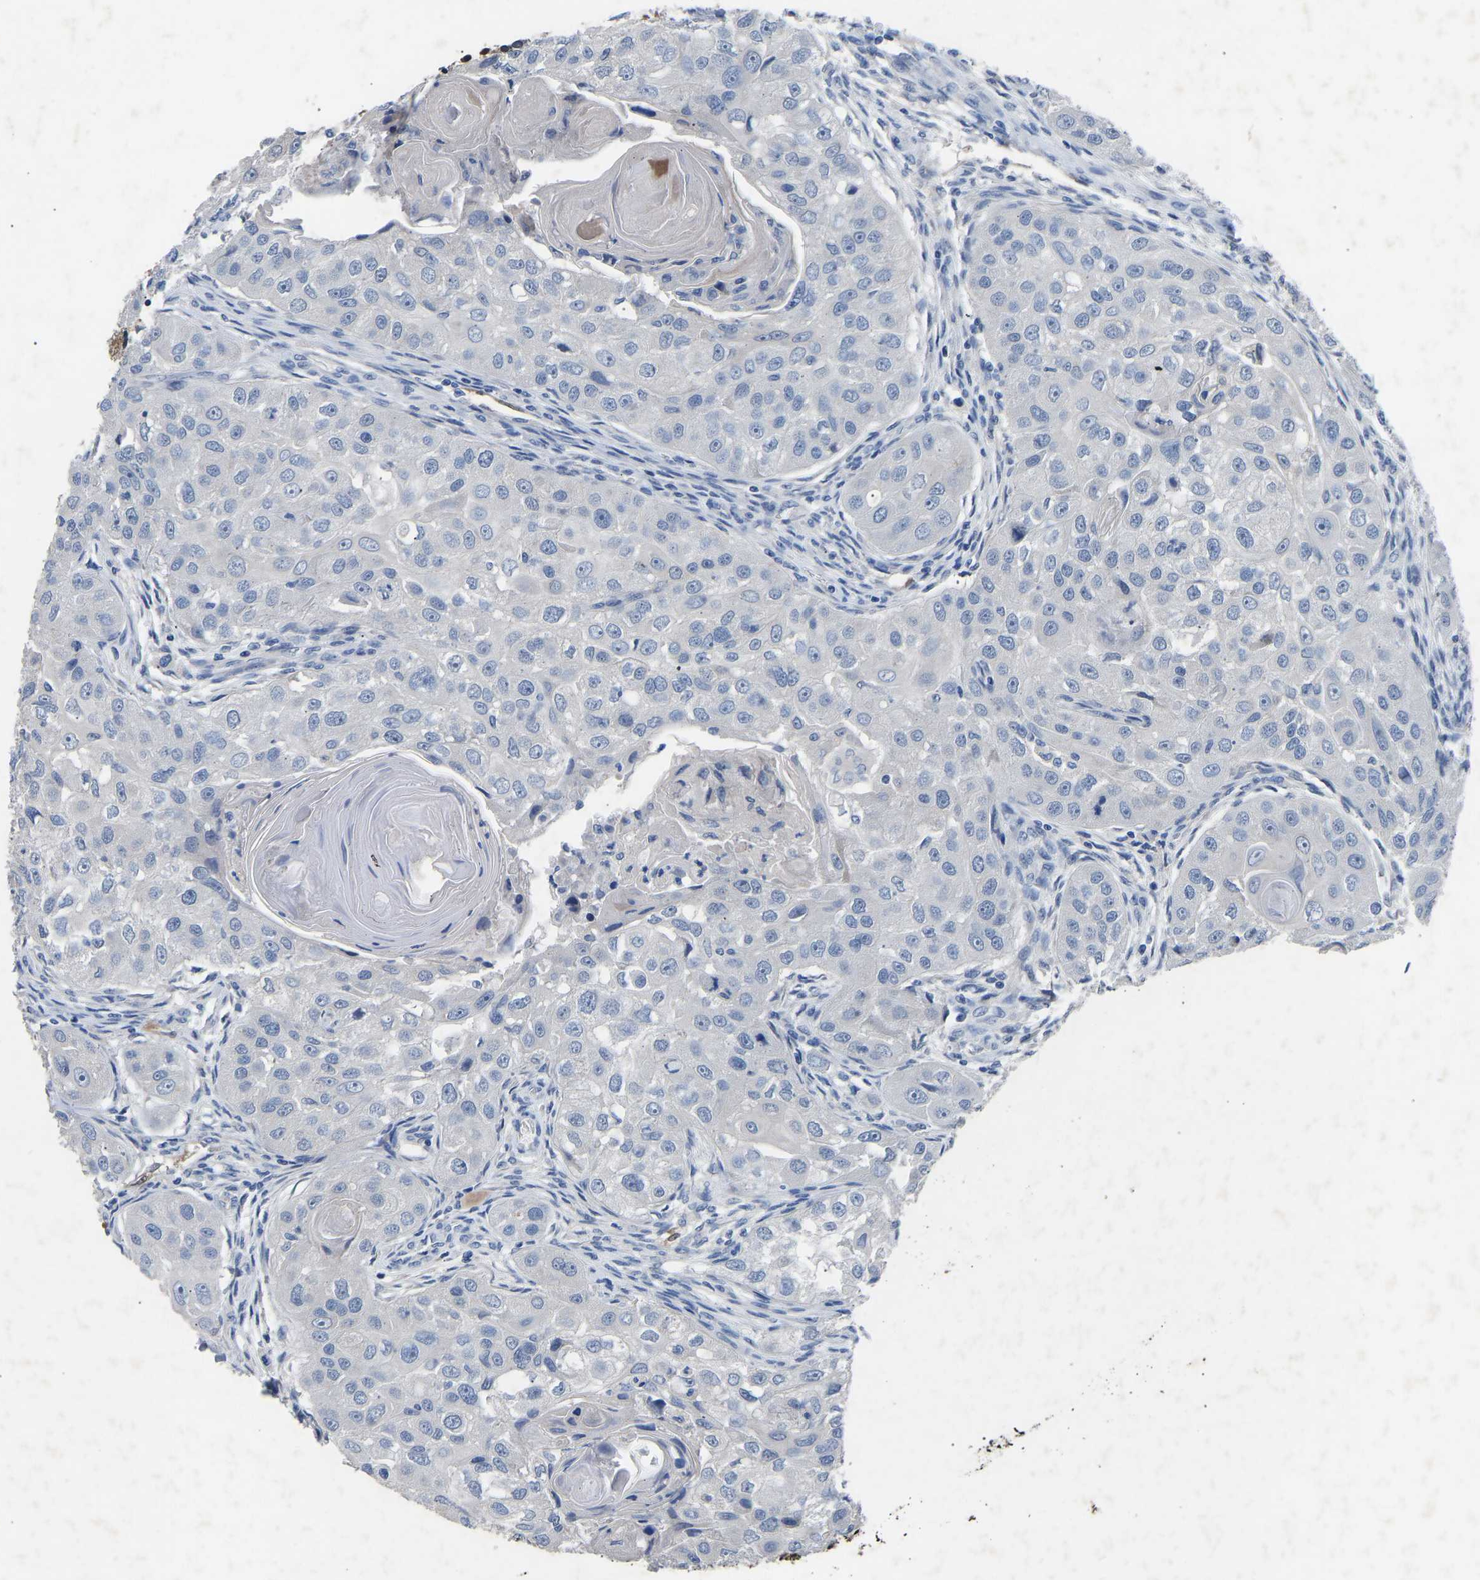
{"staining": {"intensity": "negative", "quantity": "none", "location": "none"}, "tissue": "head and neck cancer", "cell_type": "Tumor cells", "image_type": "cancer", "snomed": [{"axis": "morphology", "description": "Normal tissue, NOS"}, {"axis": "morphology", "description": "Squamous cell carcinoma, NOS"}, {"axis": "topography", "description": "Skeletal muscle"}, {"axis": "topography", "description": "Head-Neck"}], "caption": "Head and neck squamous cell carcinoma was stained to show a protein in brown. There is no significant staining in tumor cells. (Brightfield microscopy of DAB immunohistochemistry (IHC) at high magnification).", "gene": "RBP1", "patient": {"sex": "male", "age": 51}}